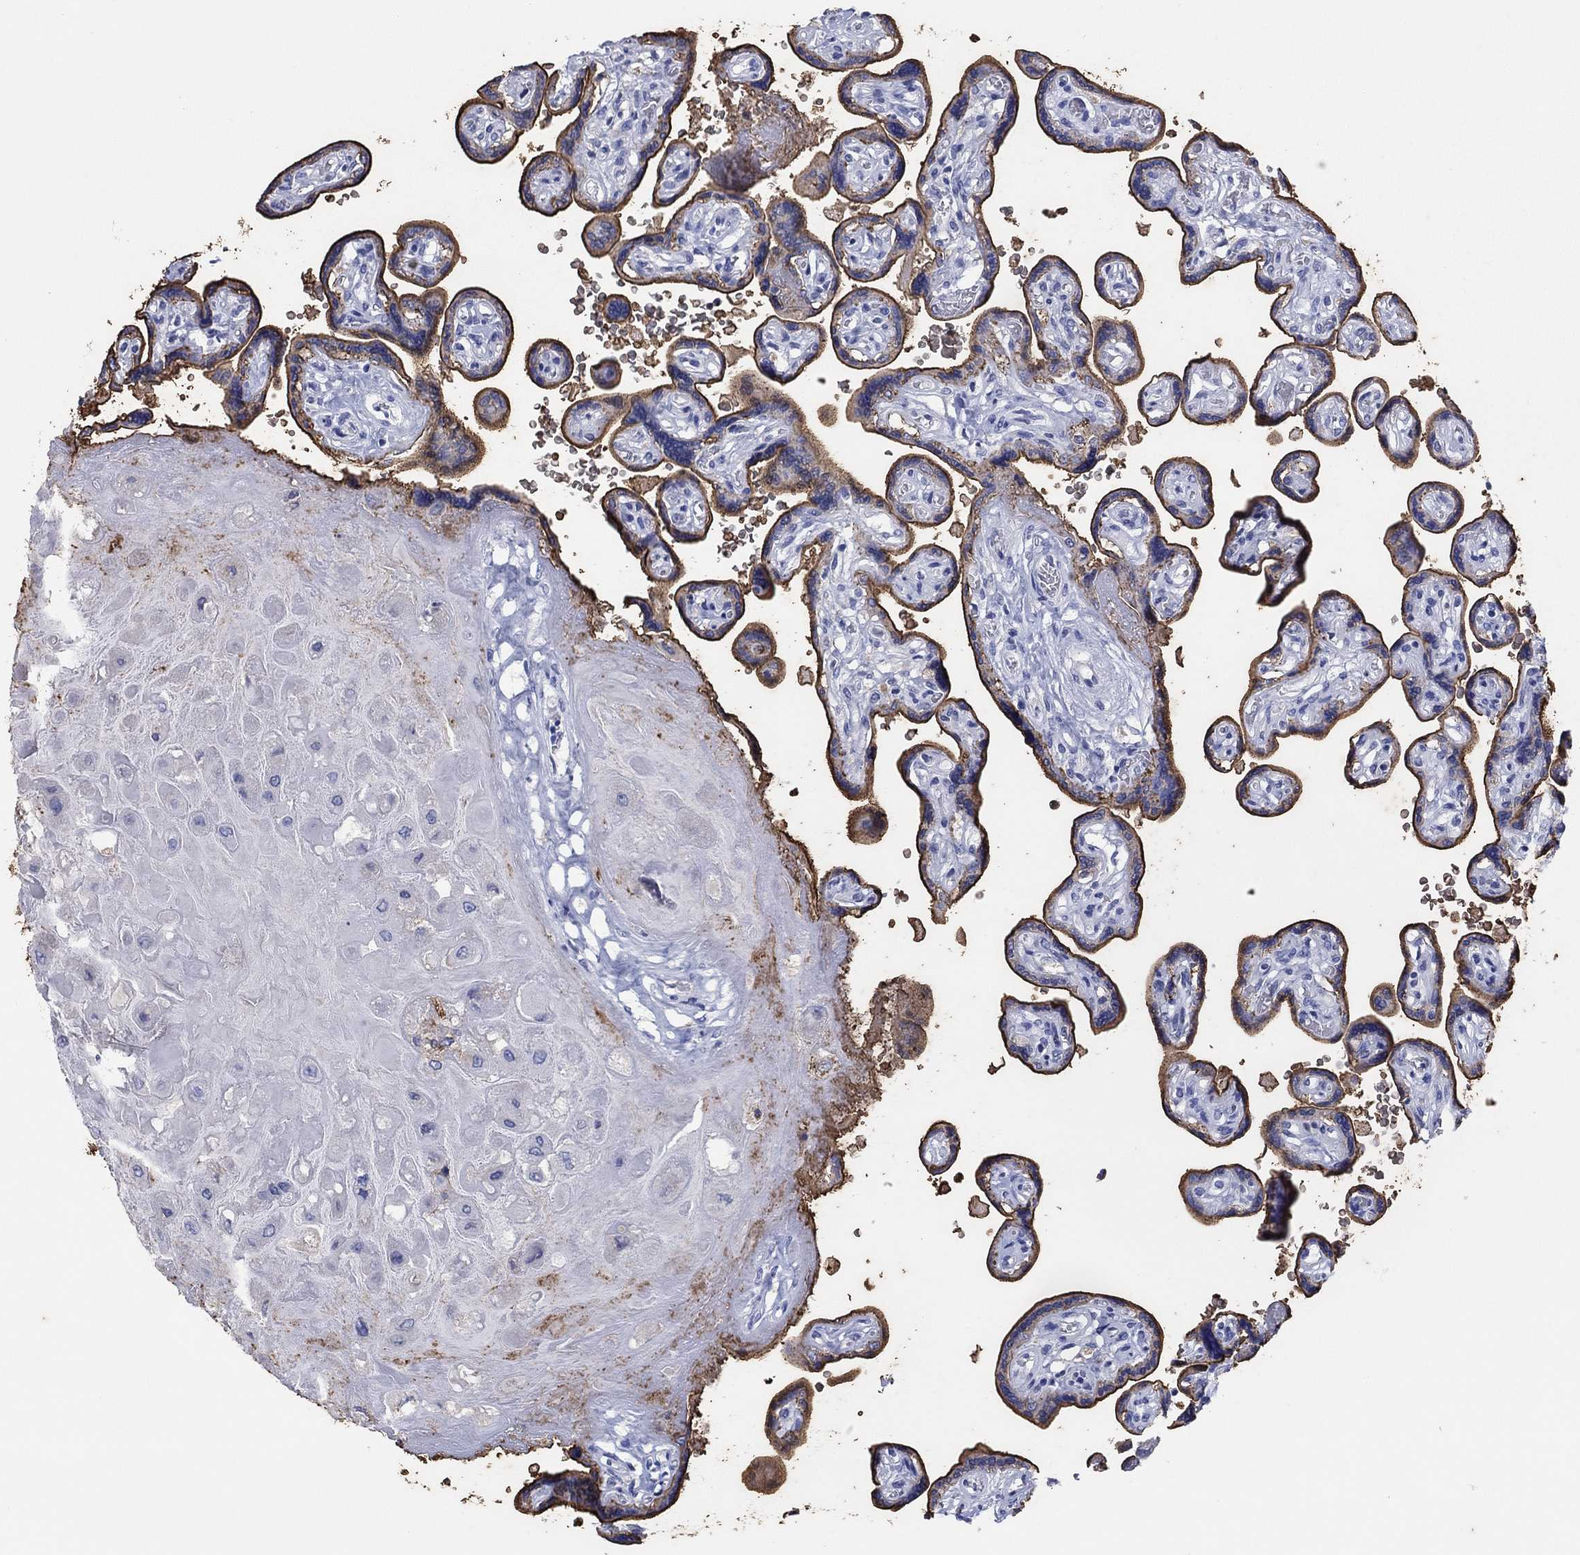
{"staining": {"intensity": "negative", "quantity": "none", "location": "none"}, "tissue": "placenta", "cell_type": "Decidual cells", "image_type": "normal", "snomed": [{"axis": "morphology", "description": "Normal tissue, NOS"}, {"axis": "topography", "description": "Placenta"}], "caption": "Immunohistochemistry (IHC) micrograph of normal human placenta stained for a protein (brown), which exhibits no staining in decidual cells. Nuclei are stained in blue.", "gene": "ERICH3", "patient": {"sex": "female", "age": 32}}